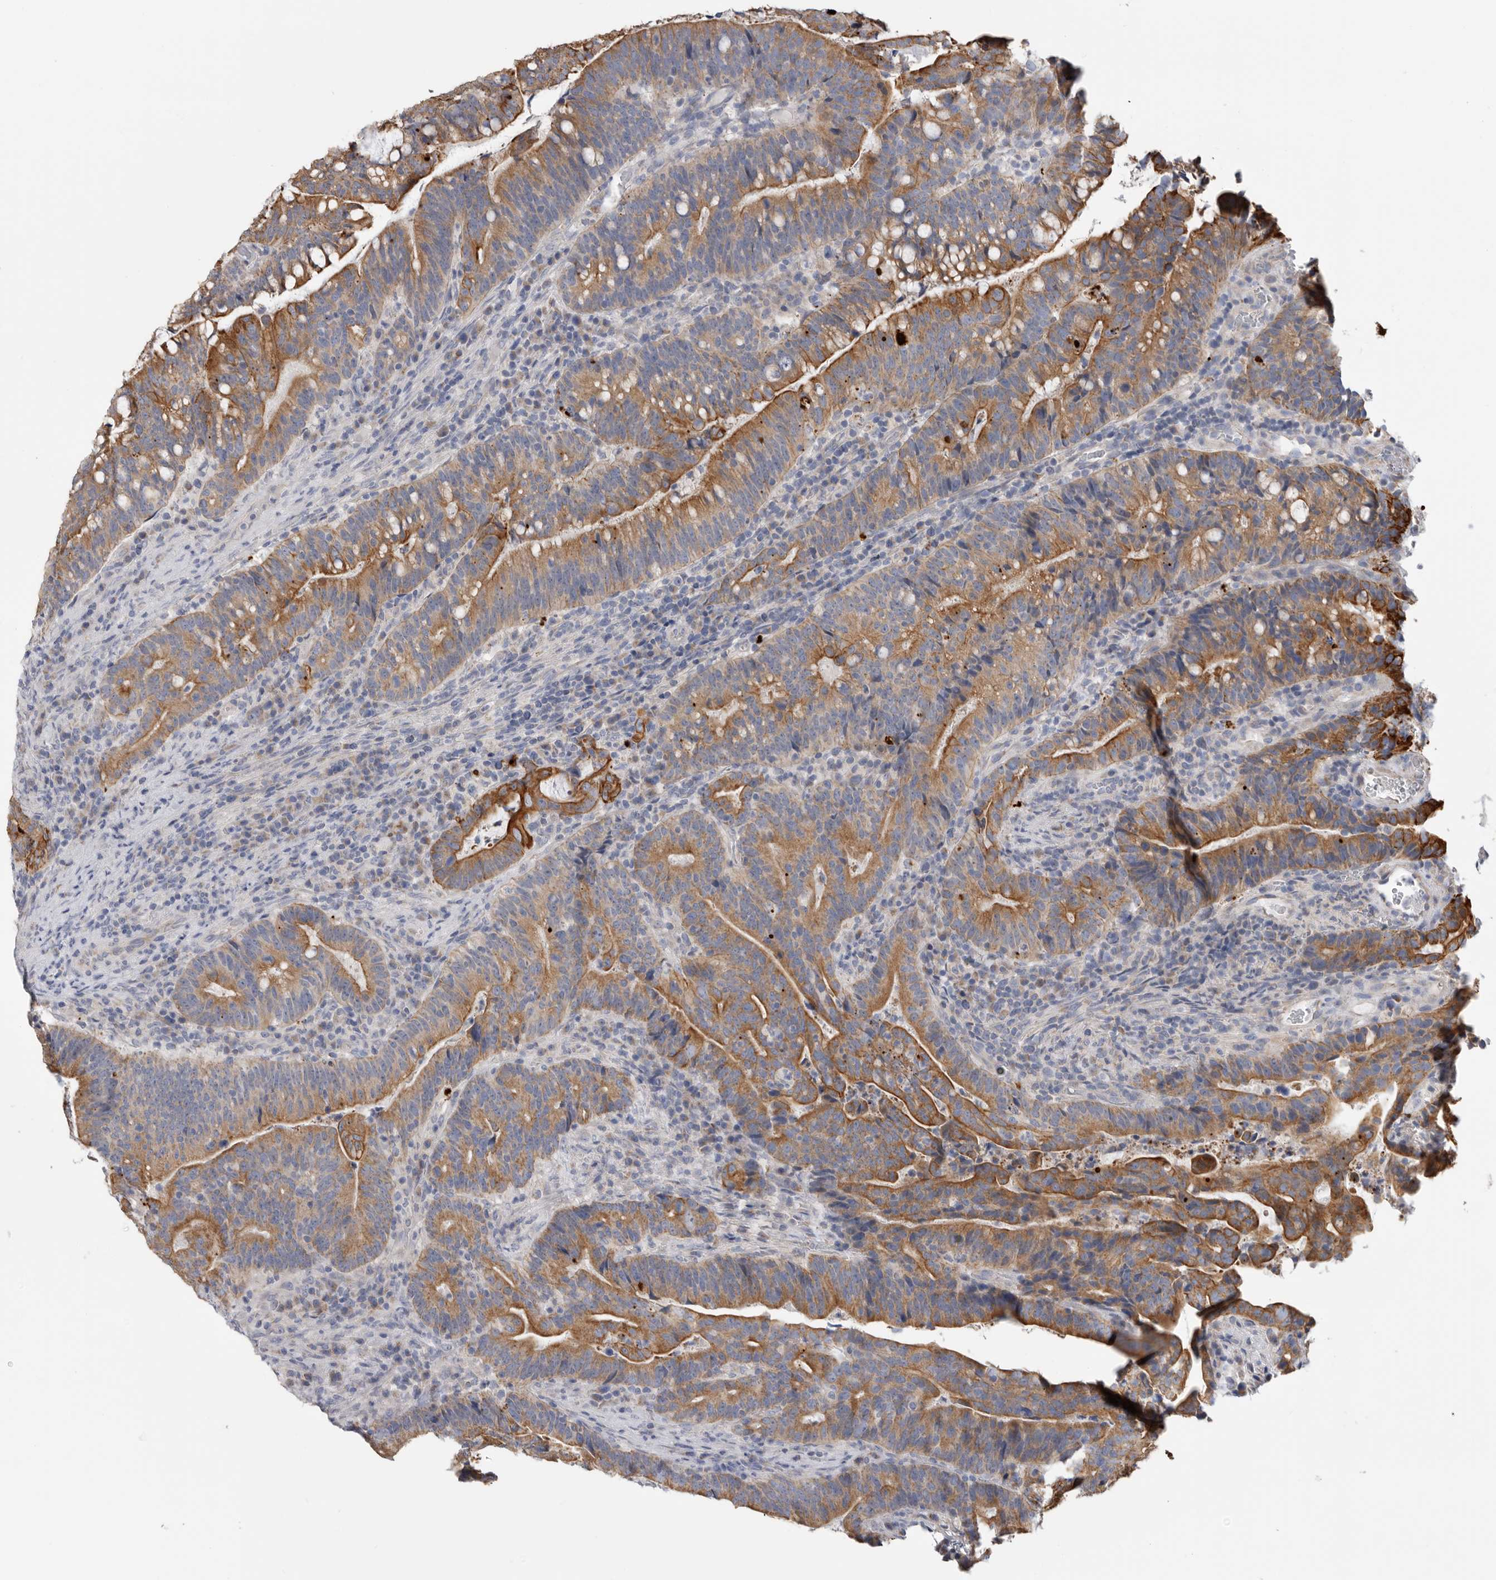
{"staining": {"intensity": "moderate", "quantity": ">75%", "location": "cytoplasmic/membranous"}, "tissue": "colorectal cancer", "cell_type": "Tumor cells", "image_type": "cancer", "snomed": [{"axis": "morphology", "description": "Adenocarcinoma, NOS"}, {"axis": "topography", "description": "Colon"}], "caption": "Protein staining exhibits moderate cytoplasmic/membranous staining in about >75% of tumor cells in colorectal cancer (adenocarcinoma).", "gene": "MTFR1L", "patient": {"sex": "female", "age": 66}}